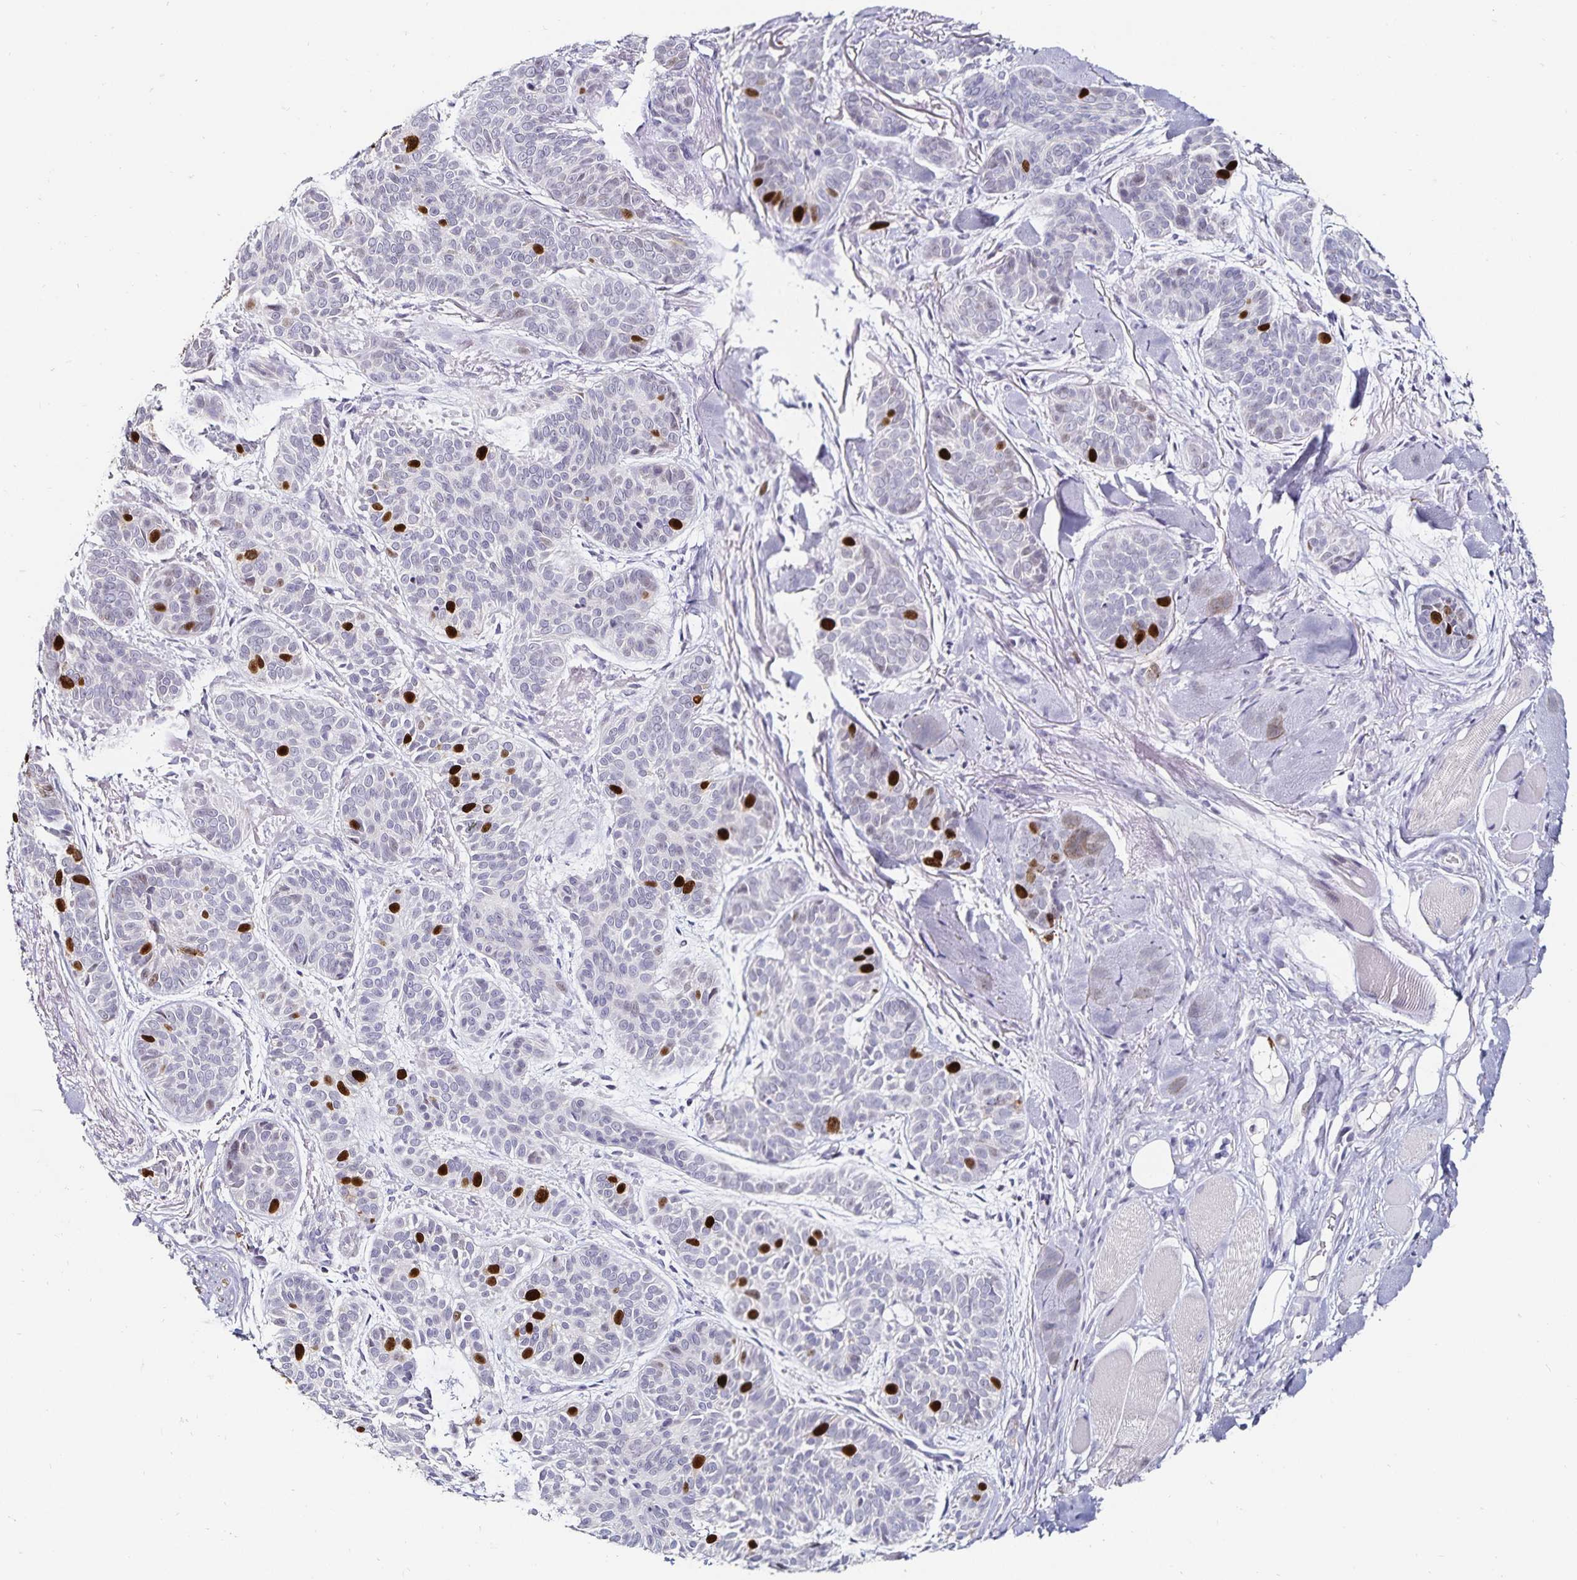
{"staining": {"intensity": "strong", "quantity": "<25%", "location": "nuclear"}, "tissue": "skin cancer", "cell_type": "Tumor cells", "image_type": "cancer", "snomed": [{"axis": "morphology", "description": "Basal cell carcinoma"}, {"axis": "topography", "description": "Skin"}, {"axis": "topography", "description": "Skin of nose"}], "caption": "A high-resolution histopathology image shows immunohistochemistry staining of skin cancer, which shows strong nuclear staining in approximately <25% of tumor cells.", "gene": "ANLN", "patient": {"sex": "female", "age": 81}}